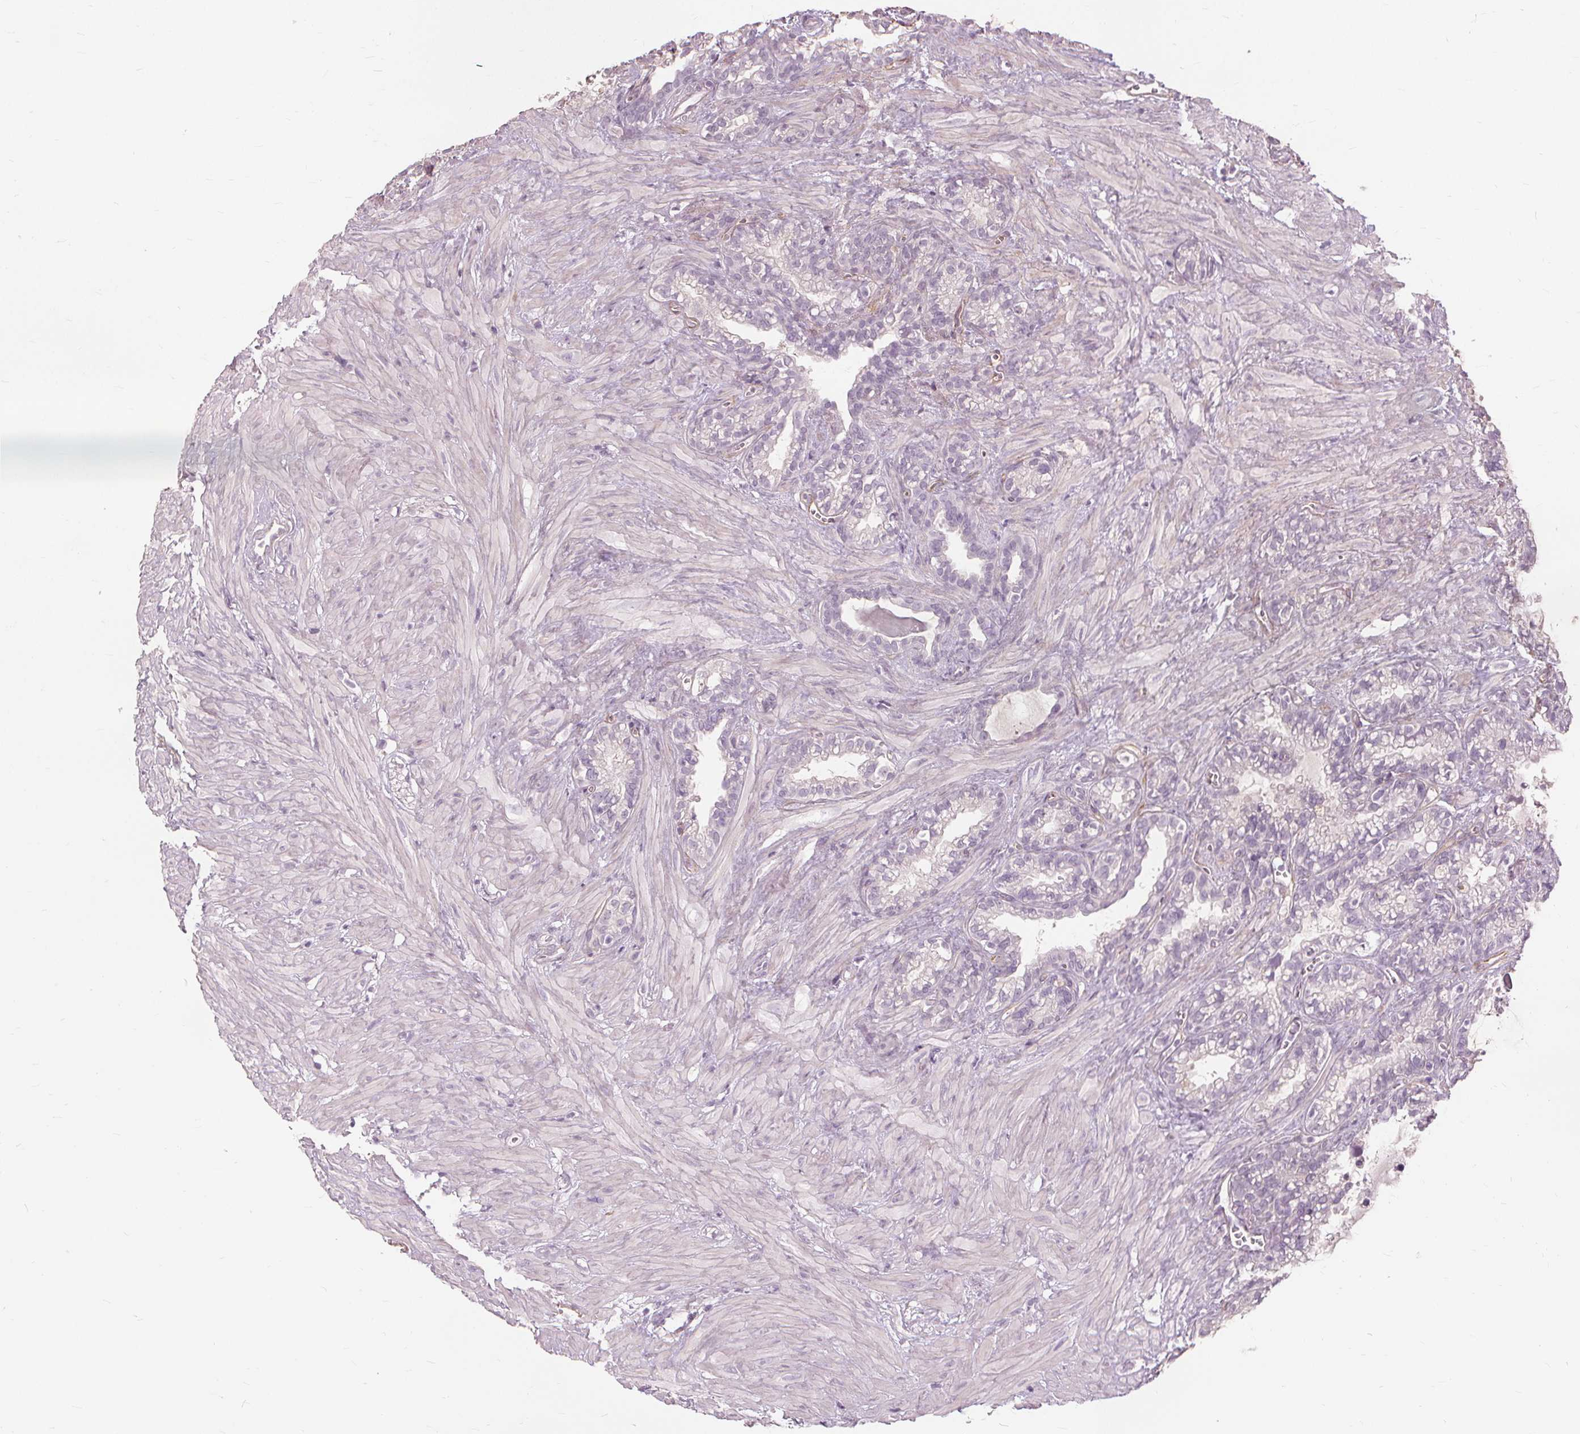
{"staining": {"intensity": "negative", "quantity": "none", "location": "none"}, "tissue": "seminal vesicle", "cell_type": "Glandular cells", "image_type": "normal", "snomed": [{"axis": "morphology", "description": "Normal tissue, NOS"}, {"axis": "topography", "description": "Seminal veicle"}], "caption": "Immunohistochemical staining of normal human seminal vesicle reveals no significant staining in glandular cells. (DAB (3,3'-diaminobenzidine) immunohistochemistry (IHC) with hematoxylin counter stain).", "gene": "SFTPD", "patient": {"sex": "male", "age": 76}}